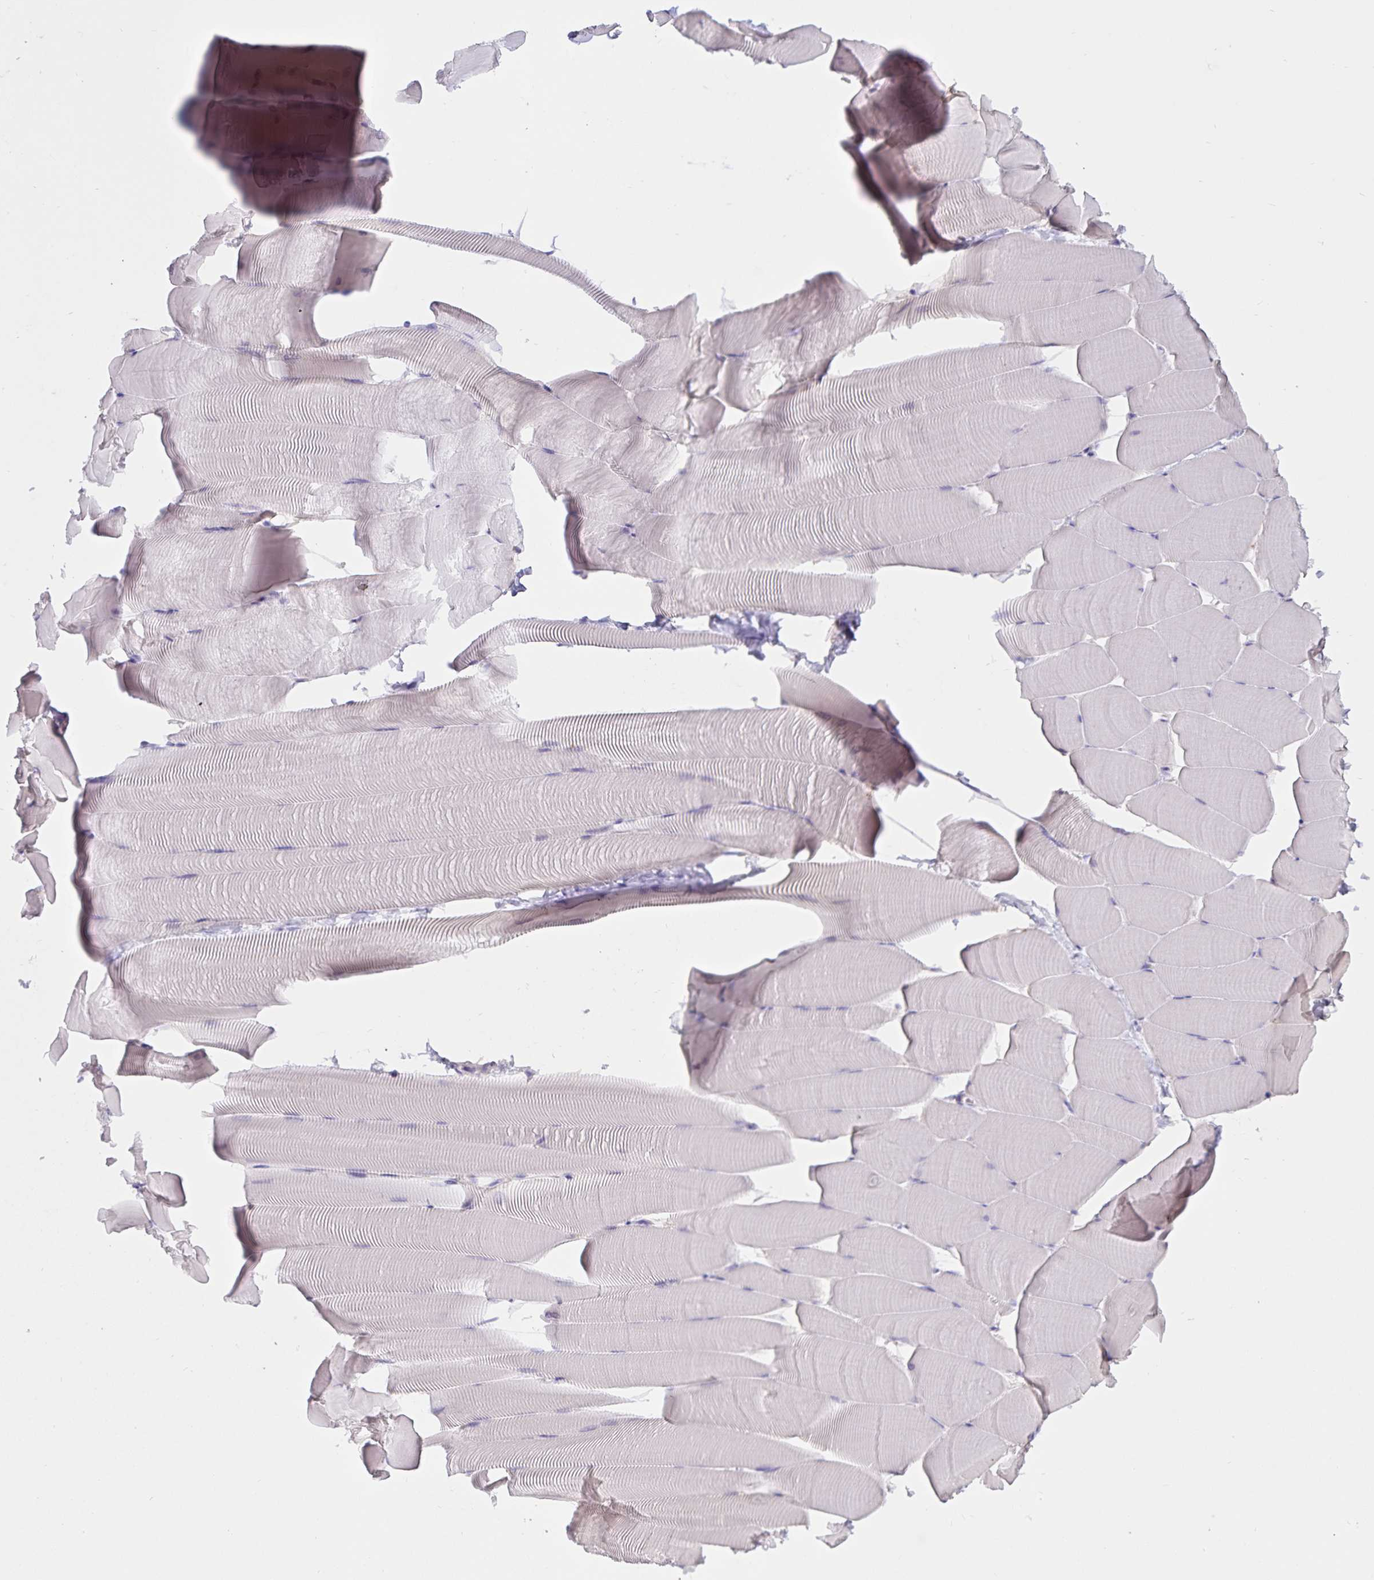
{"staining": {"intensity": "negative", "quantity": "none", "location": "none"}, "tissue": "skeletal muscle", "cell_type": "Myocytes", "image_type": "normal", "snomed": [{"axis": "morphology", "description": "Normal tissue, NOS"}, {"axis": "topography", "description": "Skeletal muscle"}], "caption": "An image of skeletal muscle stained for a protein reveals no brown staining in myocytes. (Brightfield microscopy of DAB (3,3'-diaminobenzidine) immunohistochemistry (IHC) at high magnification).", "gene": "FGG", "patient": {"sex": "male", "age": 25}}